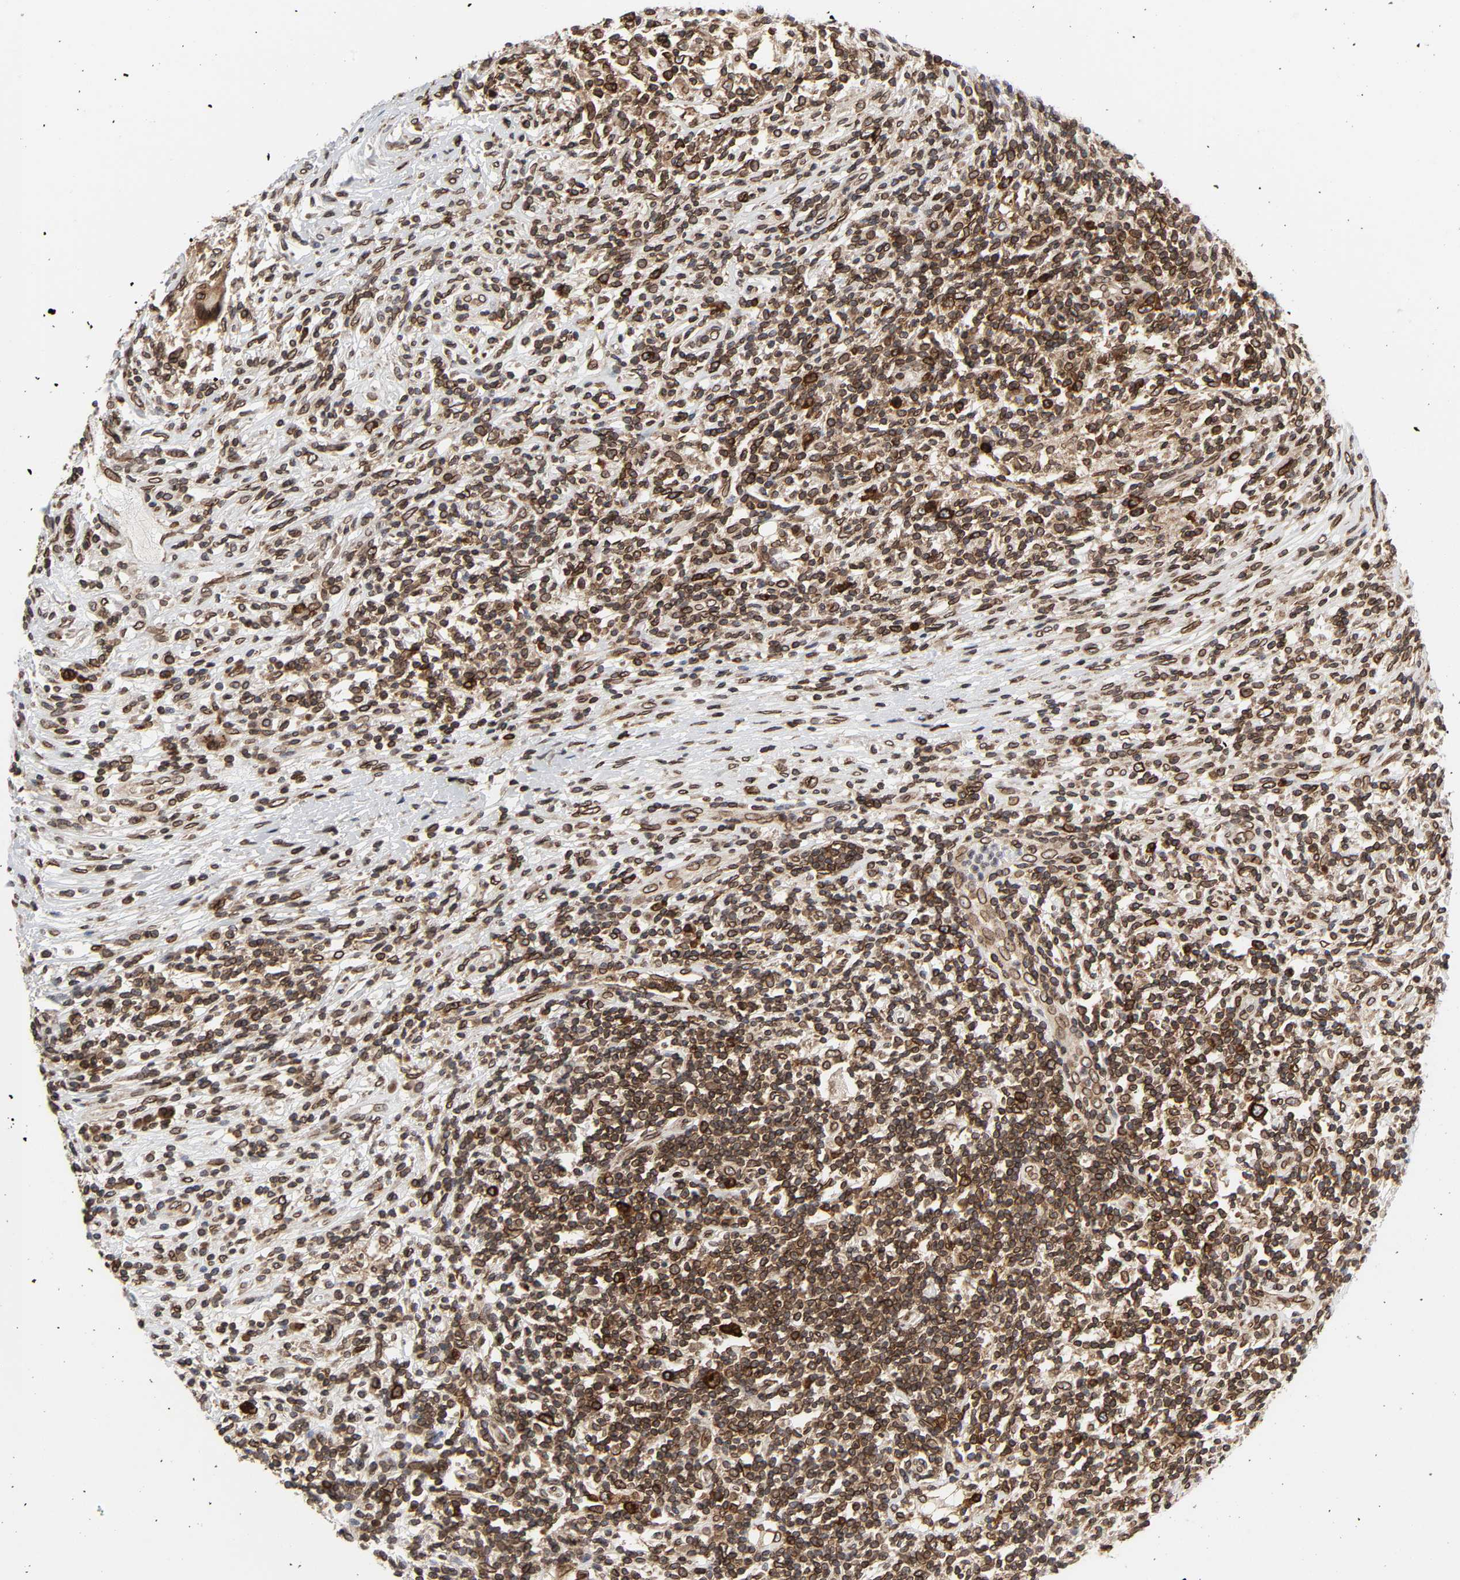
{"staining": {"intensity": "strong", "quantity": ">75%", "location": "cytoplasmic/membranous,nuclear"}, "tissue": "lymphoma", "cell_type": "Tumor cells", "image_type": "cancer", "snomed": [{"axis": "morphology", "description": "Malignant lymphoma, non-Hodgkin's type, High grade"}, {"axis": "topography", "description": "Lymph node"}], "caption": "This image reveals malignant lymphoma, non-Hodgkin's type (high-grade) stained with immunohistochemistry to label a protein in brown. The cytoplasmic/membranous and nuclear of tumor cells show strong positivity for the protein. Nuclei are counter-stained blue.", "gene": "RANGAP1", "patient": {"sex": "female", "age": 84}}